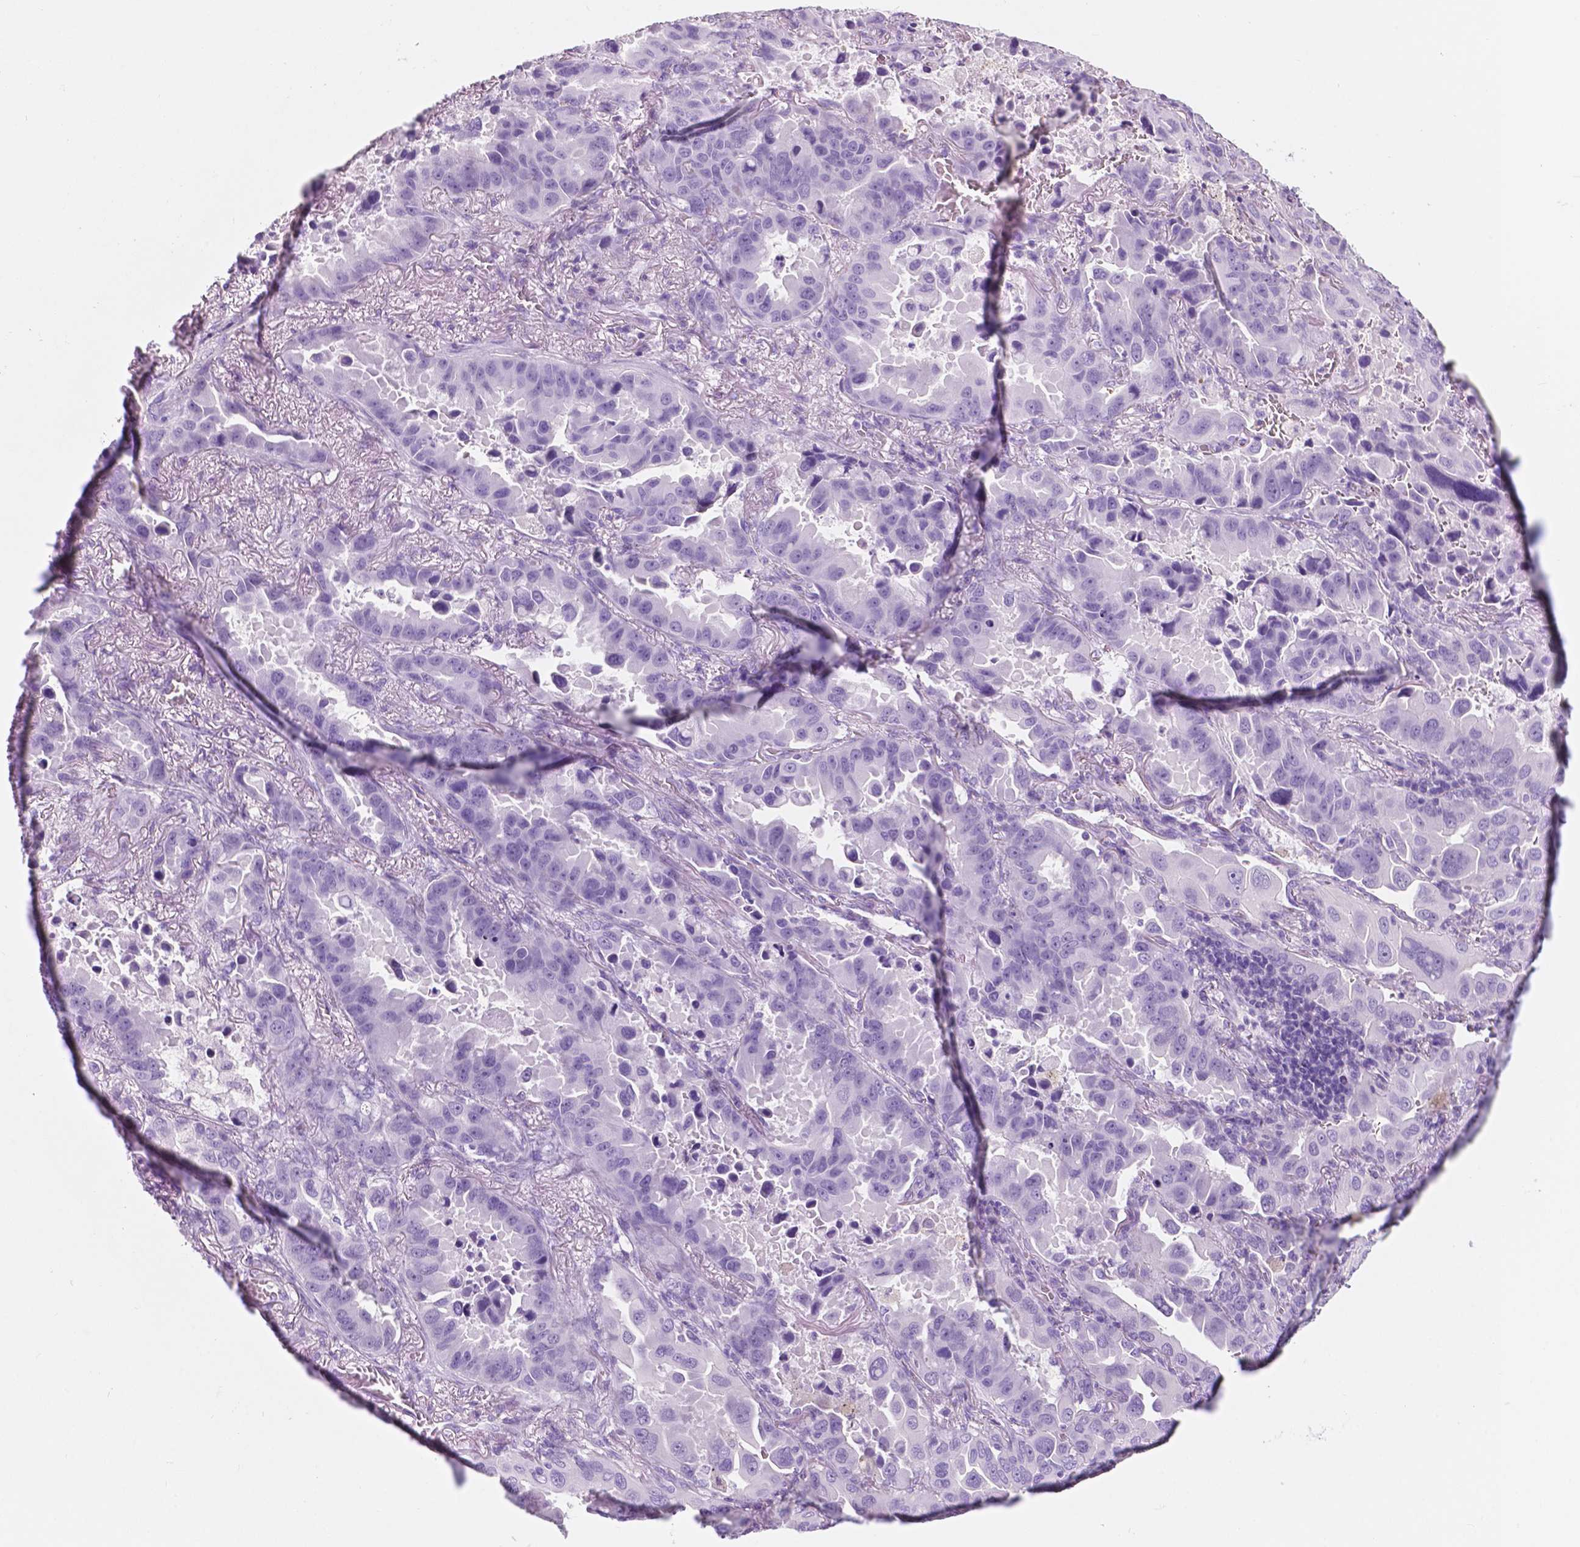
{"staining": {"intensity": "negative", "quantity": "none", "location": "none"}, "tissue": "lung cancer", "cell_type": "Tumor cells", "image_type": "cancer", "snomed": [{"axis": "morphology", "description": "Adenocarcinoma, NOS"}, {"axis": "topography", "description": "Lung"}], "caption": "A high-resolution photomicrograph shows immunohistochemistry staining of lung adenocarcinoma, which displays no significant staining in tumor cells.", "gene": "CUZD1", "patient": {"sex": "male", "age": 64}}